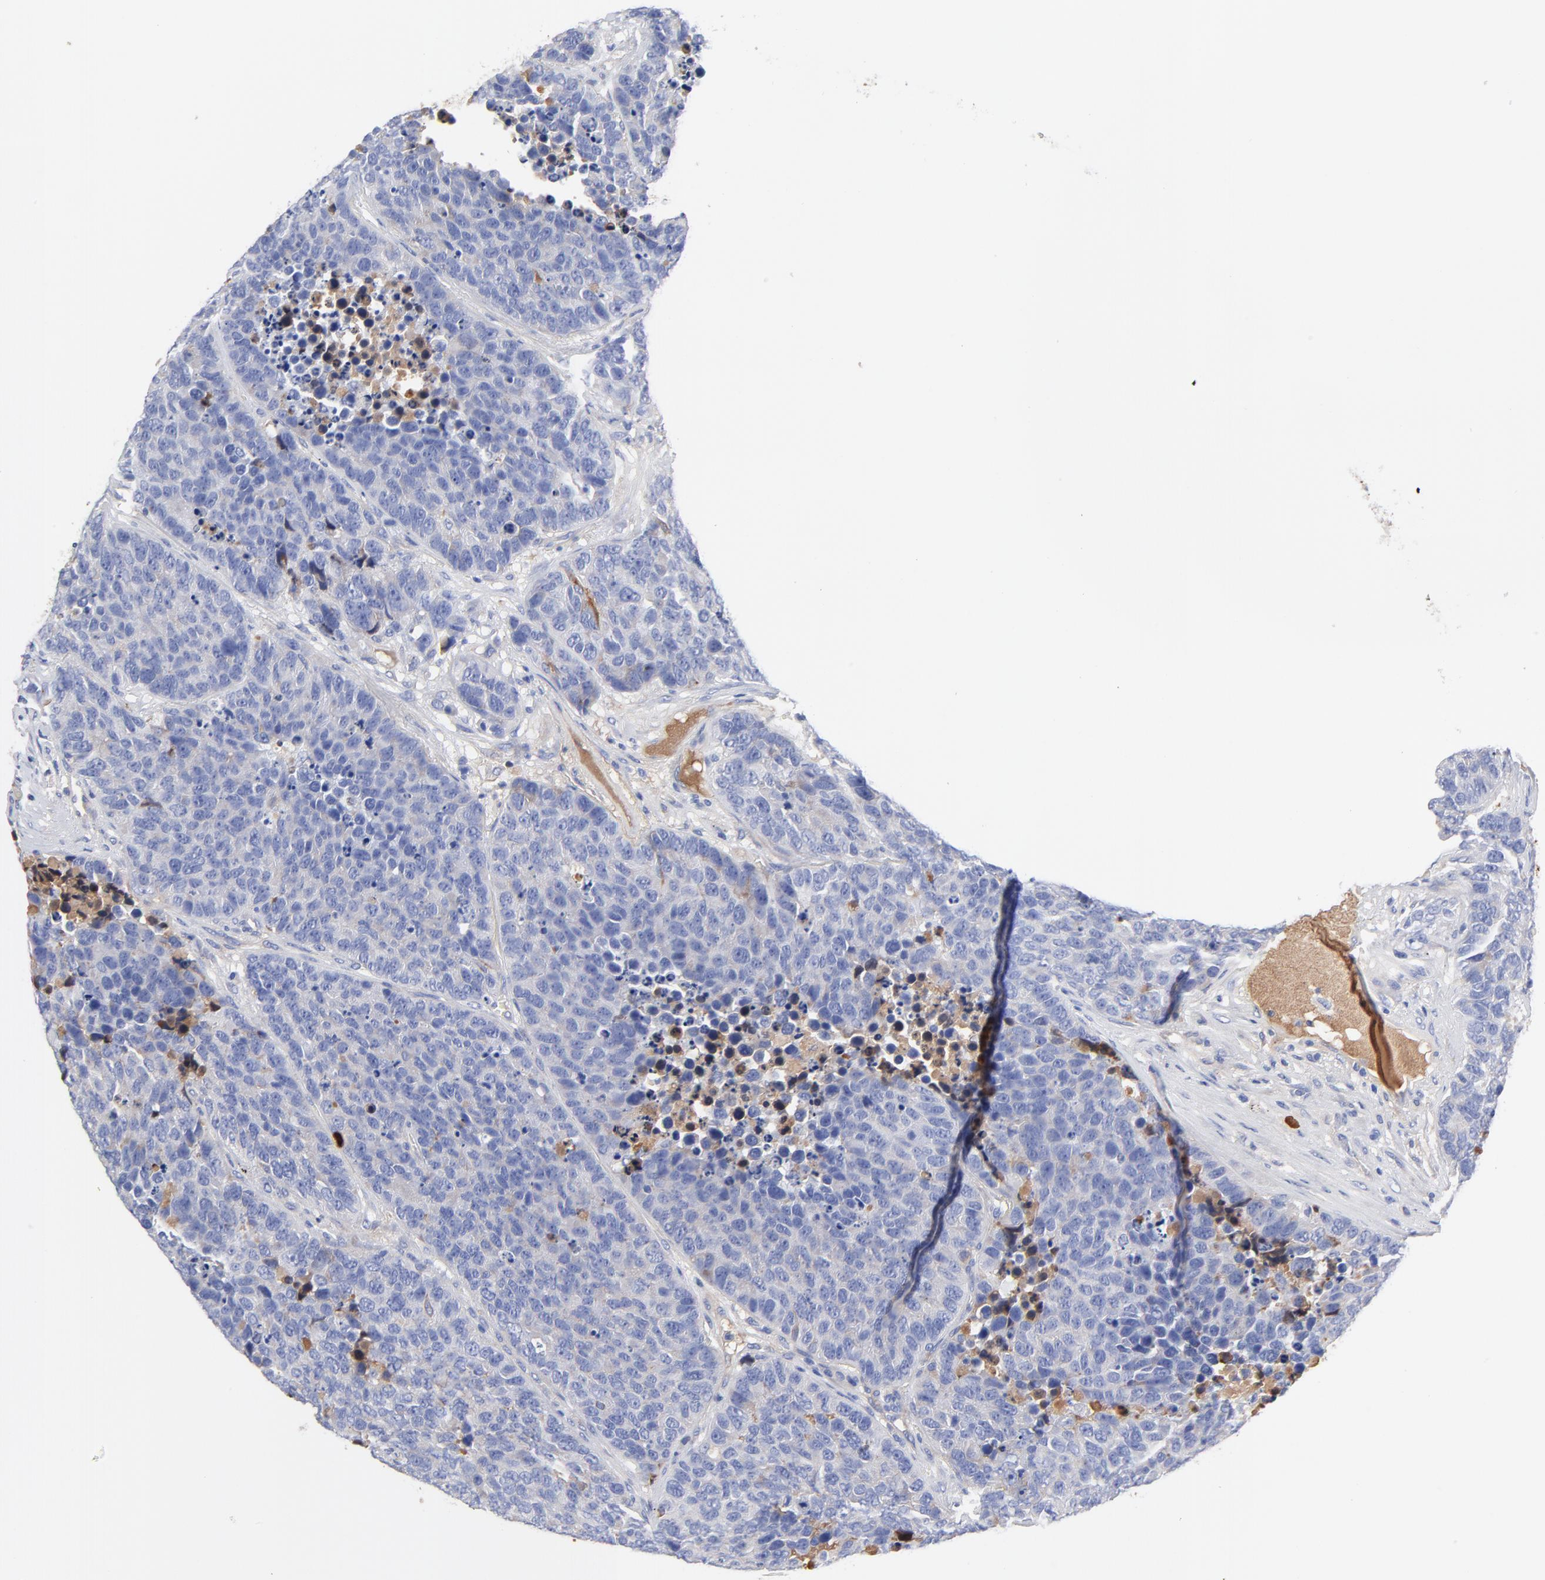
{"staining": {"intensity": "weak", "quantity": "<25%", "location": "cytoplasmic/membranous"}, "tissue": "carcinoid", "cell_type": "Tumor cells", "image_type": "cancer", "snomed": [{"axis": "morphology", "description": "Carcinoid, malignant, NOS"}, {"axis": "topography", "description": "Lung"}], "caption": "The immunohistochemistry (IHC) micrograph has no significant expression in tumor cells of carcinoid (malignant) tissue.", "gene": "IGLV3-10", "patient": {"sex": "male", "age": 60}}